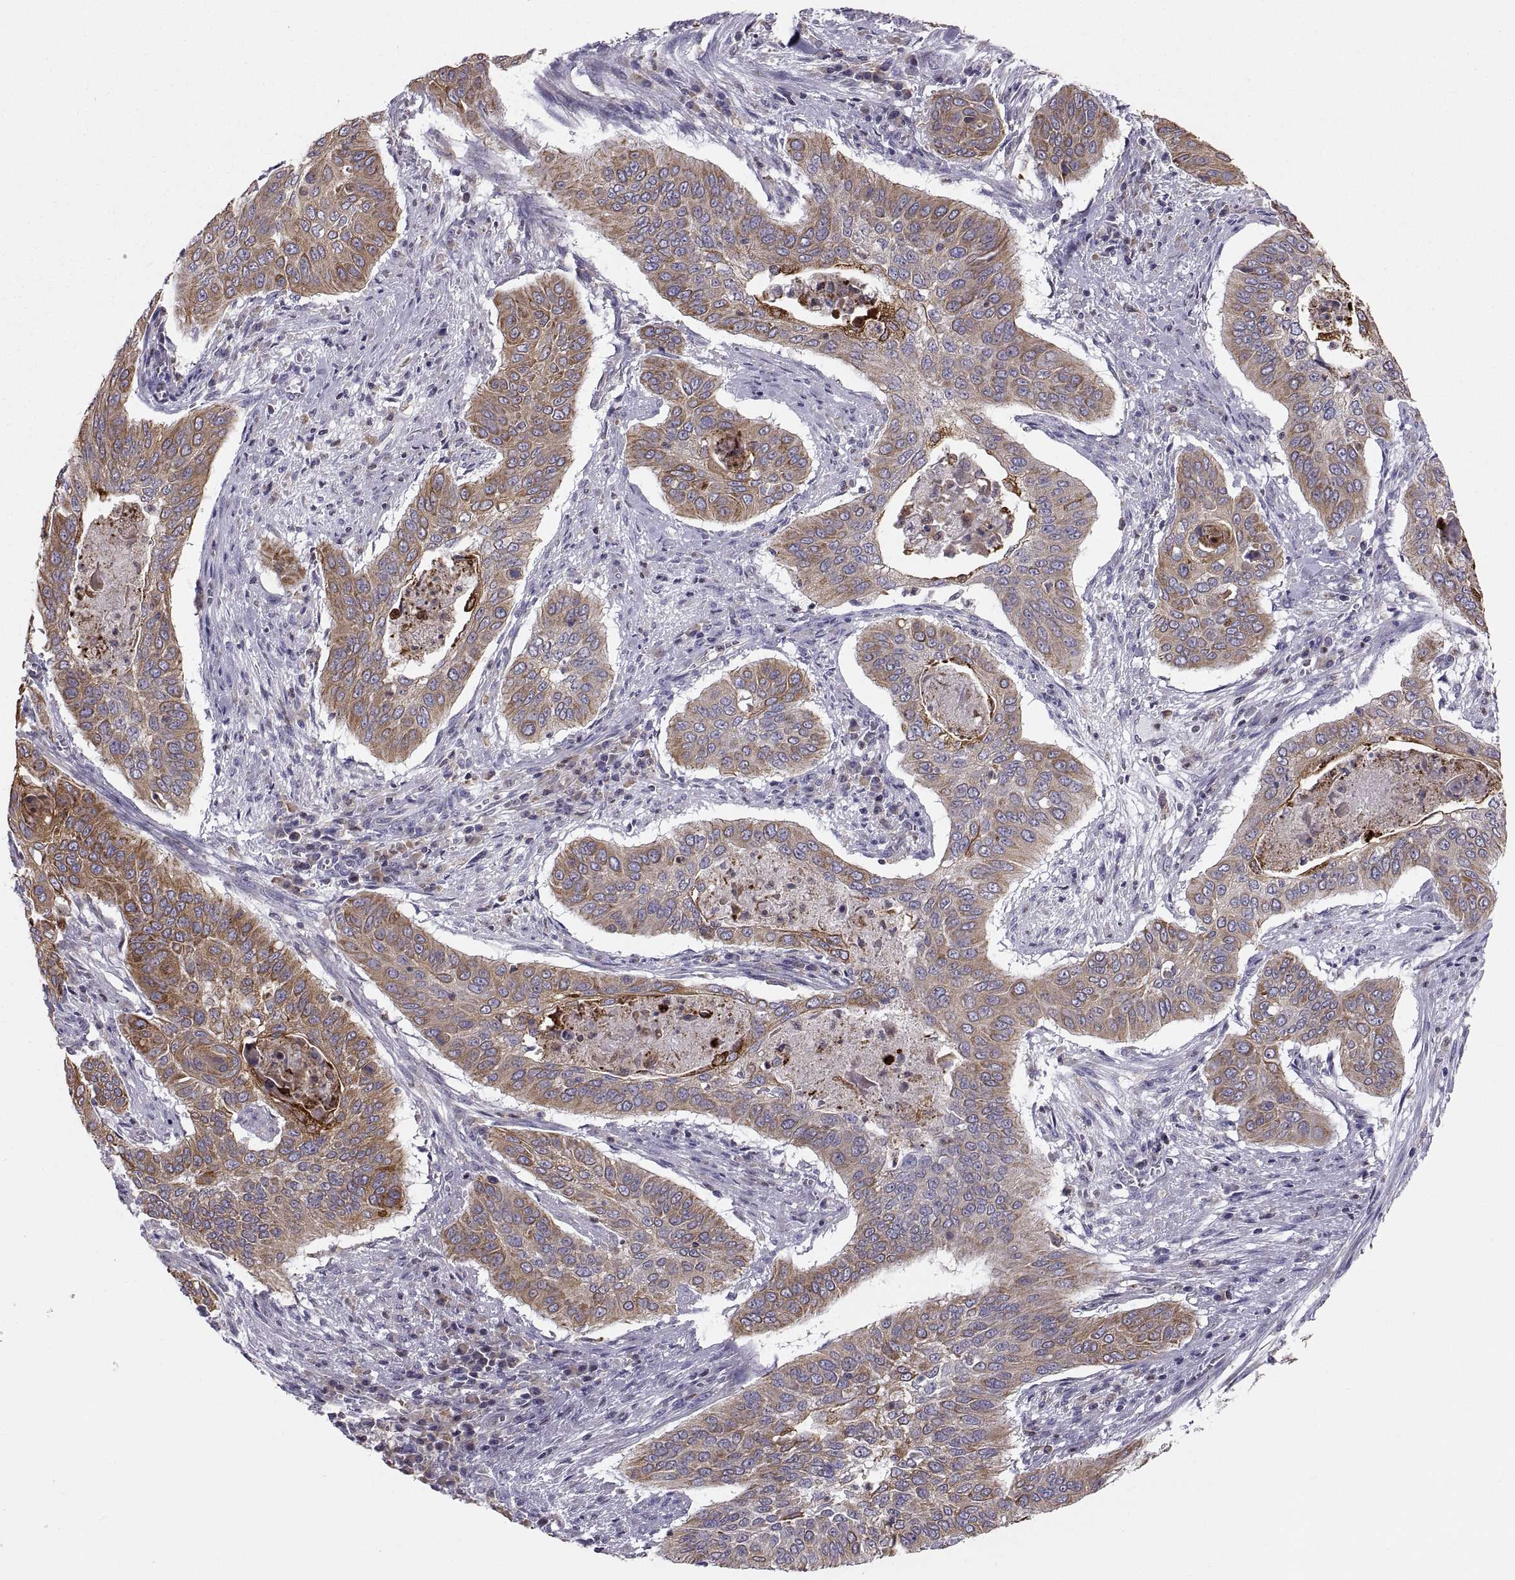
{"staining": {"intensity": "moderate", "quantity": ">75%", "location": "cytoplasmic/membranous"}, "tissue": "cervical cancer", "cell_type": "Tumor cells", "image_type": "cancer", "snomed": [{"axis": "morphology", "description": "Squamous cell carcinoma, NOS"}, {"axis": "topography", "description": "Cervix"}], "caption": "A high-resolution histopathology image shows immunohistochemistry (IHC) staining of cervical squamous cell carcinoma, which reveals moderate cytoplasmic/membranous expression in about >75% of tumor cells. (IHC, brightfield microscopy, high magnification).", "gene": "ERO1A", "patient": {"sex": "female", "age": 39}}